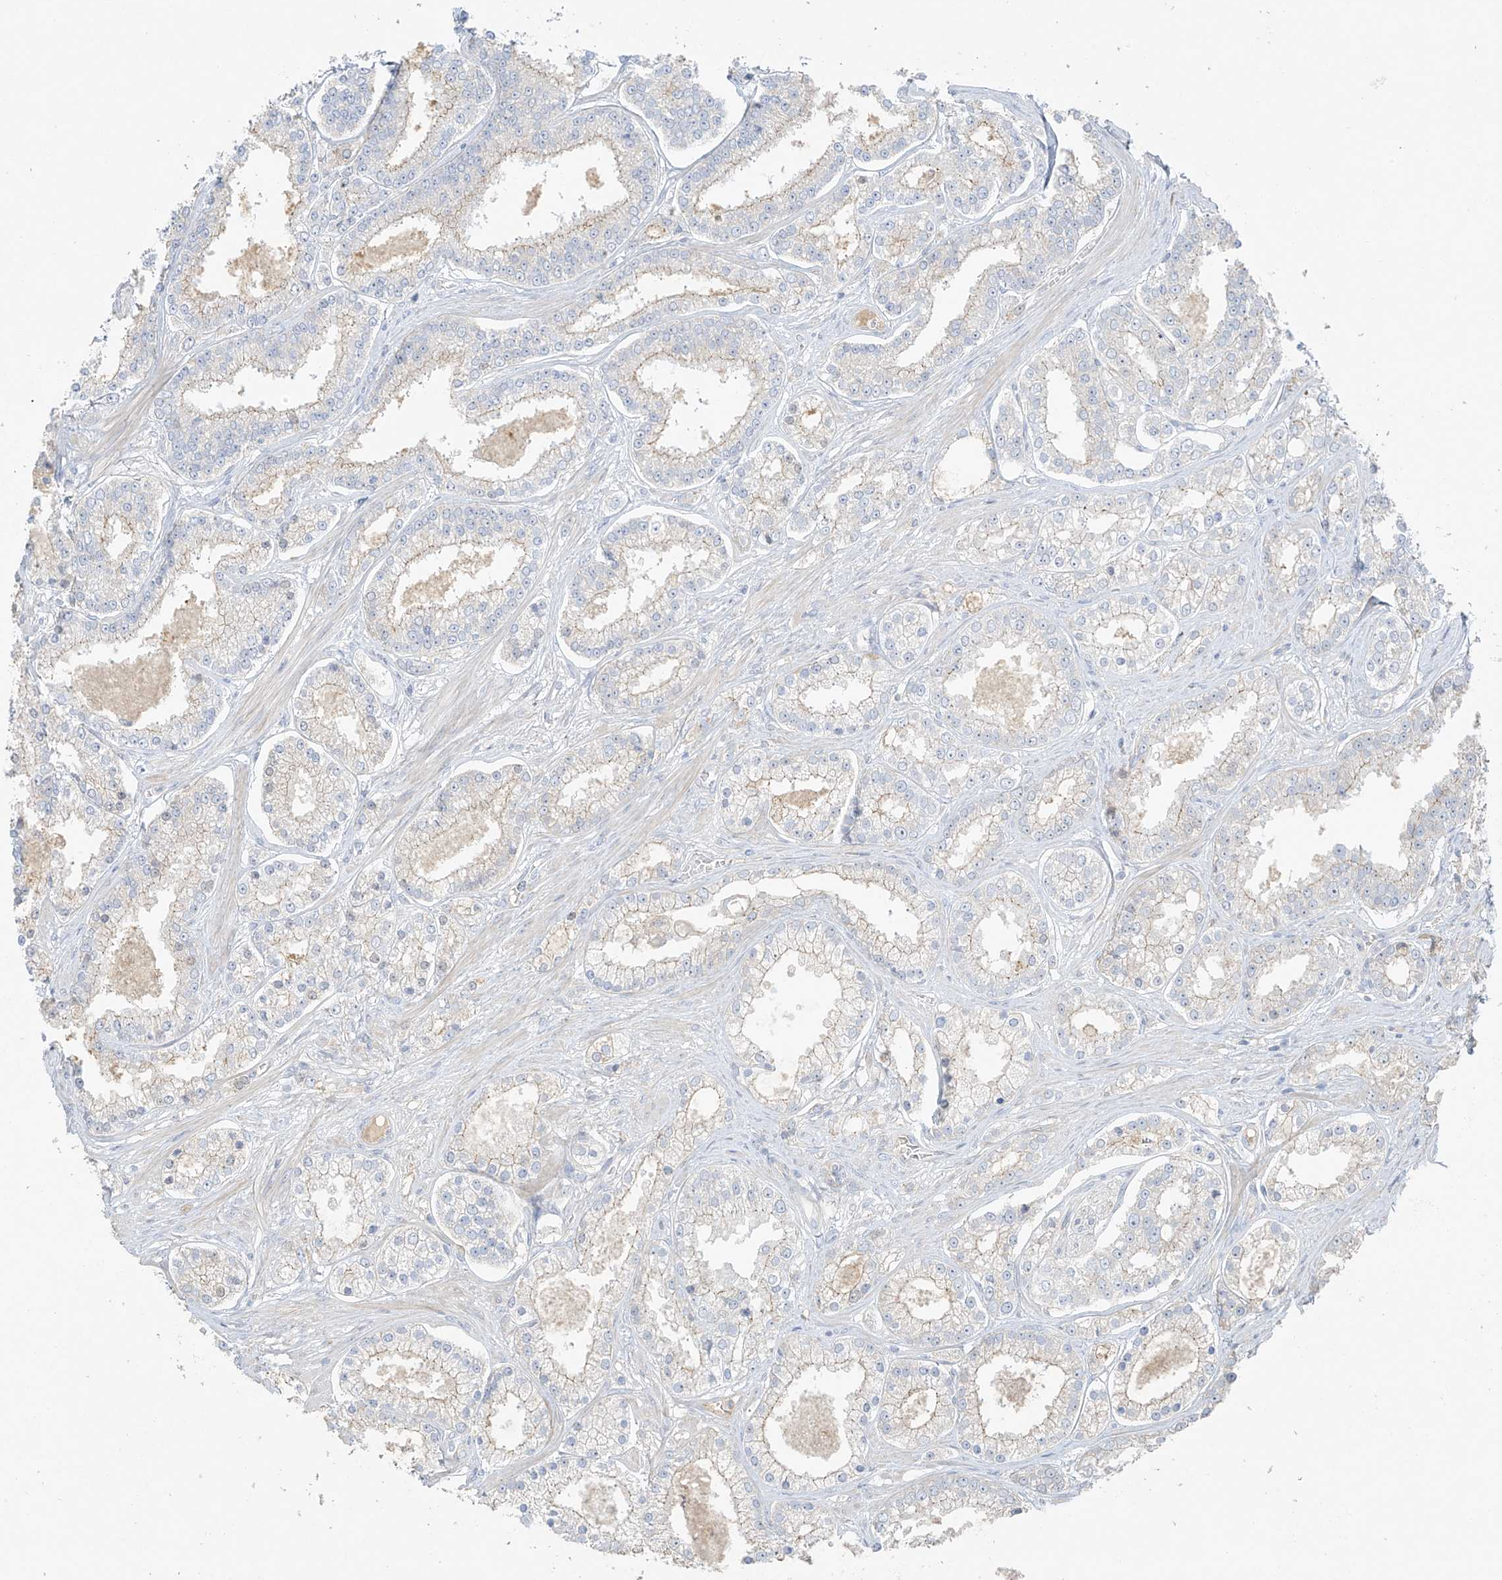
{"staining": {"intensity": "weak", "quantity": ">75%", "location": "cytoplasmic/membranous"}, "tissue": "prostate cancer", "cell_type": "Tumor cells", "image_type": "cancer", "snomed": [{"axis": "morphology", "description": "Normal tissue, NOS"}, {"axis": "morphology", "description": "Adenocarcinoma, High grade"}, {"axis": "topography", "description": "Prostate"}], "caption": "Protein staining exhibits weak cytoplasmic/membranous staining in approximately >75% of tumor cells in prostate cancer.", "gene": "ZBTB41", "patient": {"sex": "male", "age": 83}}